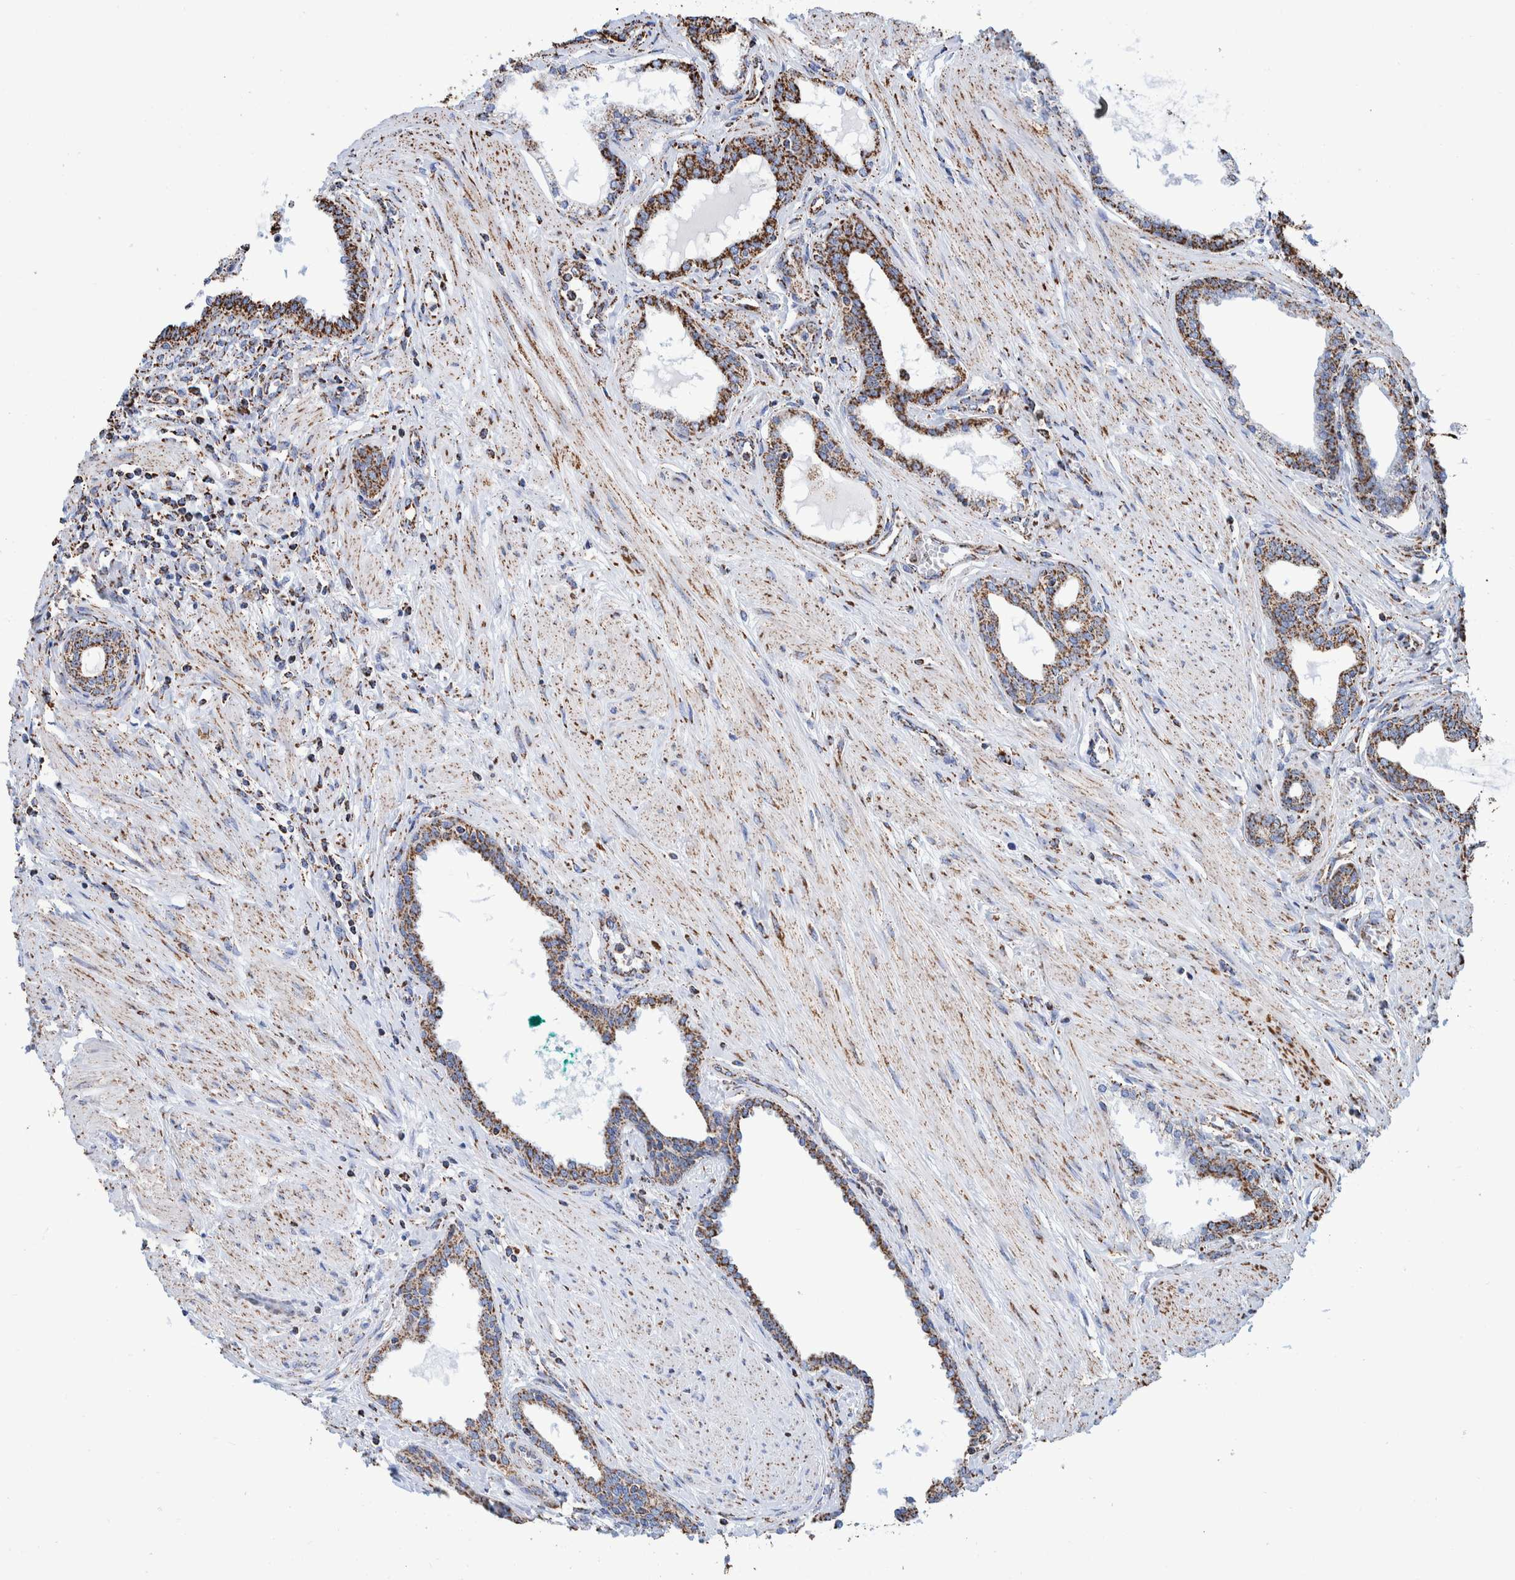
{"staining": {"intensity": "strong", "quantity": ">75%", "location": "cytoplasmic/membranous"}, "tissue": "prostate cancer", "cell_type": "Tumor cells", "image_type": "cancer", "snomed": [{"axis": "morphology", "description": "Adenocarcinoma, High grade"}, {"axis": "topography", "description": "Prostate"}], "caption": "High-grade adenocarcinoma (prostate) stained with DAB immunohistochemistry displays high levels of strong cytoplasmic/membranous staining in about >75% of tumor cells.", "gene": "VPS26C", "patient": {"sex": "male", "age": 52}}